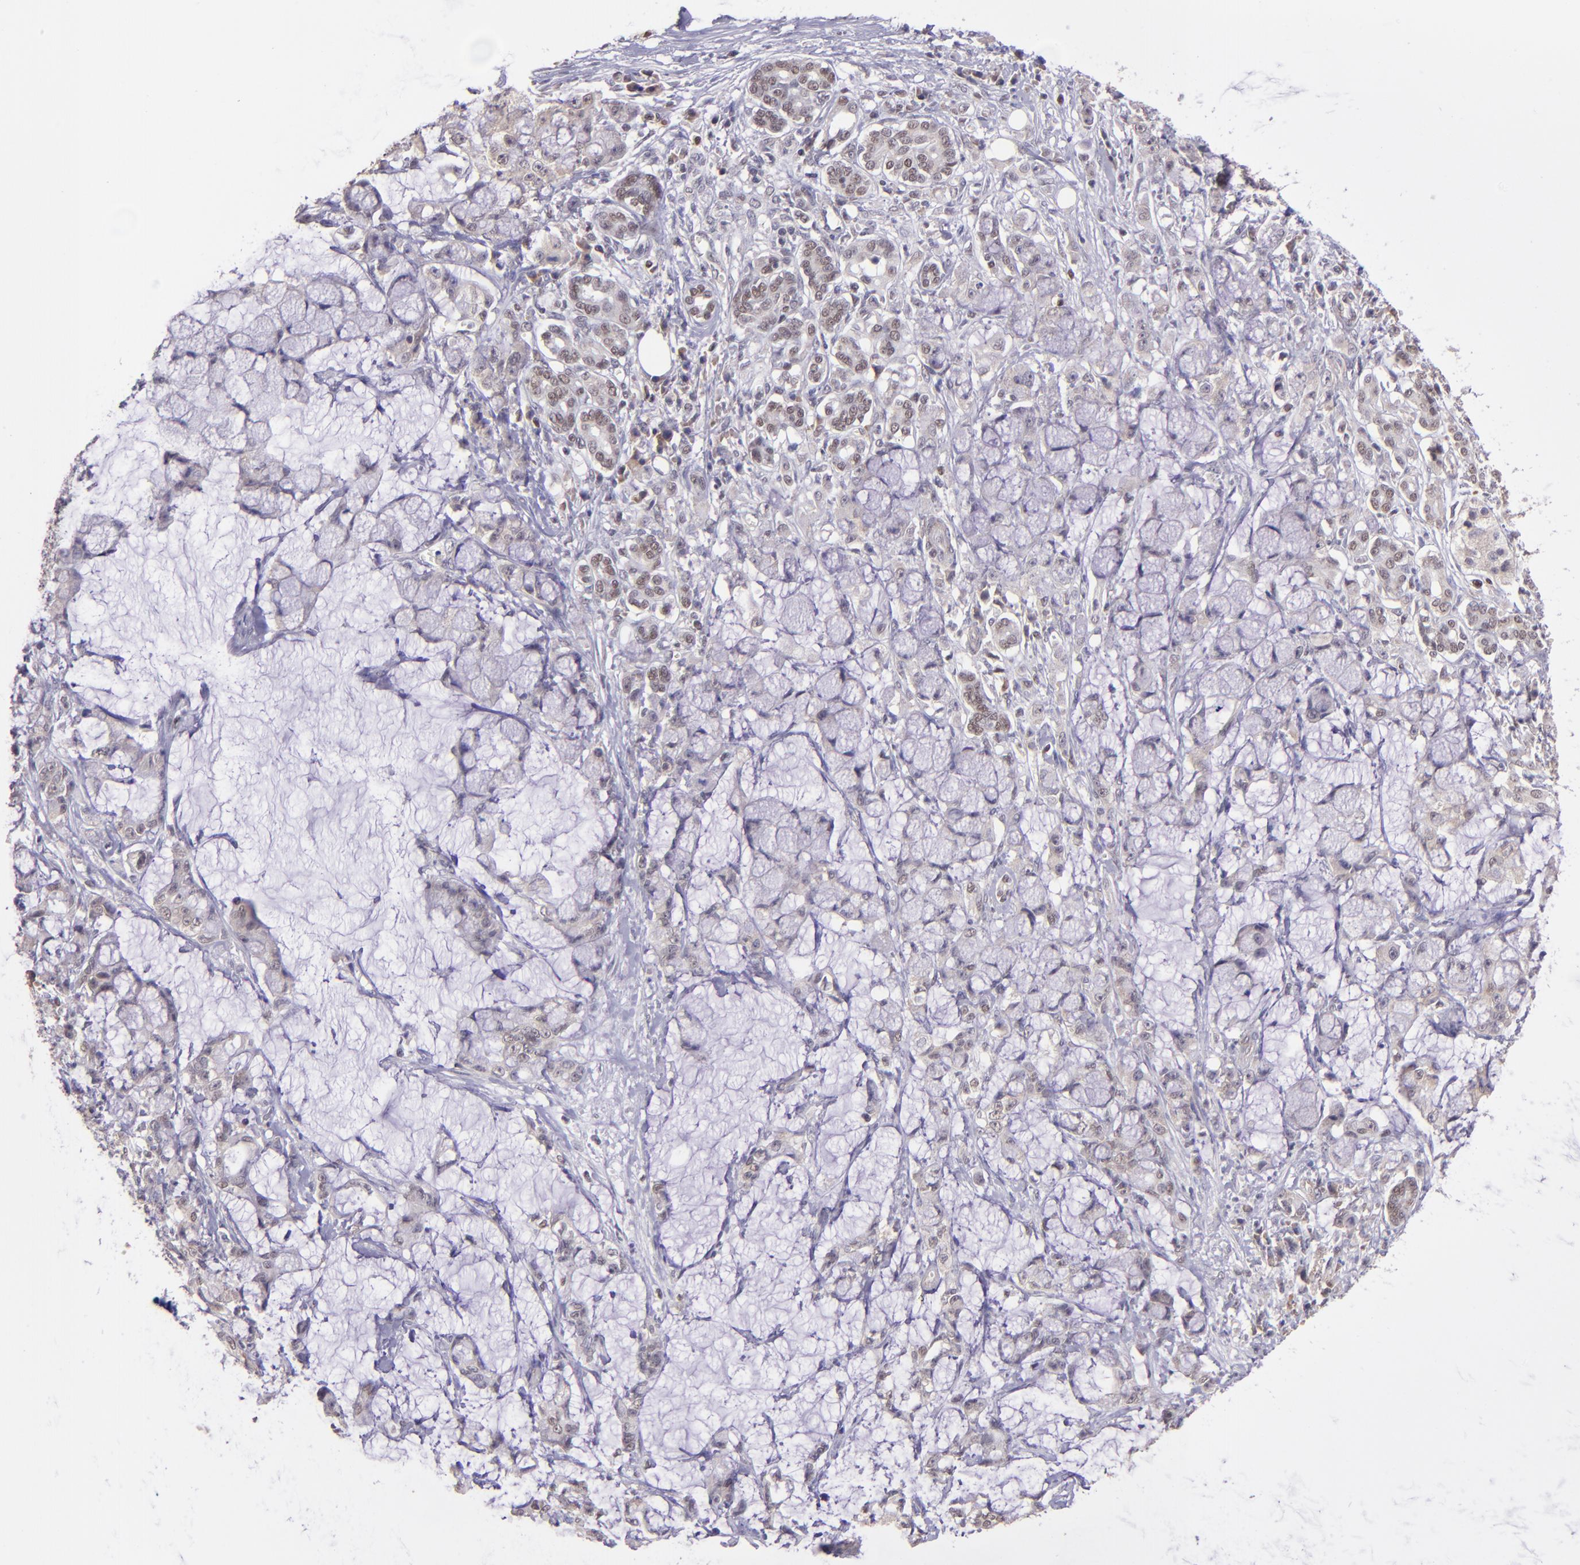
{"staining": {"intensity": "weak", "quantity": ">75%", "location": "nuclear"}, "tissue": "pancreatic cancer", "cell_type": "Tumor cells", "image_type": "cancer", "snomed": [{"axis": "morphology", "description": "Adenocarcinoma, NOS"}, {"axis": "topography", "description": "Pancreas"}], "caption": "Pancreatic cancer (adenocarcinoma) was stained to show a protein in brown. There is low levels of weak nuclear positivity in approximately >75% of tumor cells.", "gene": "ELF1", "patient": {"sex": "female", "age": 73}}